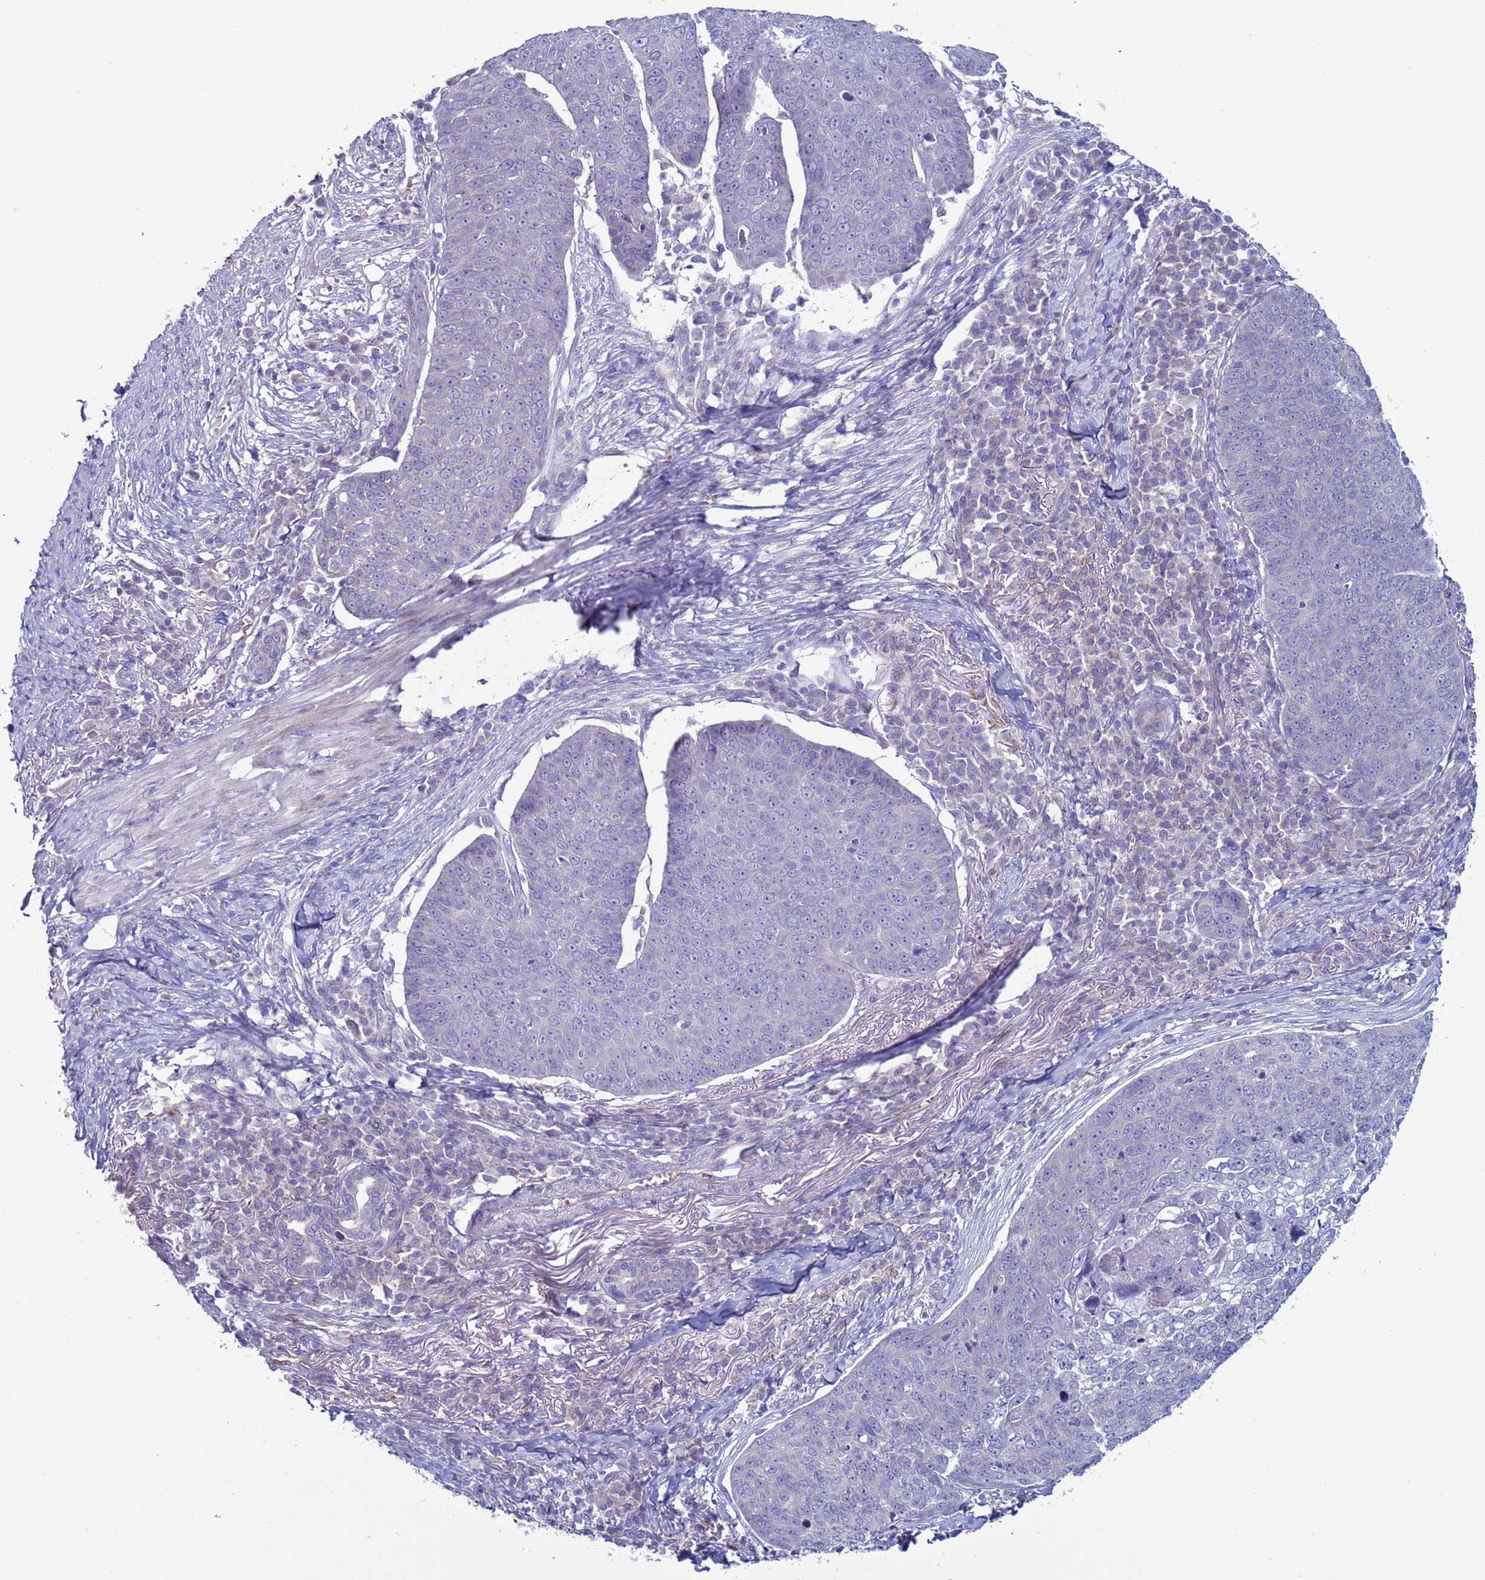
{"staining": {"intensity": "negative", "quantity": "none", "location": "none"}, "tissue": "skin cancer", "cell_type": "Tumor cells", "image_type": "cancer", "snomed": [{"axis": "morphology", "description": "Squamous cell carcinoma, NOS"}, {"axis": "topography", "description": "Skin"}], "caption": "The immunohistochemistry histopathology image has no significant positivity in tumor cells of skin squamous cell carcinoma tissue. Nuclei are stained in blue.", "gene": "ABHD17B", "patient": {"sex": "male", "age": 71}}